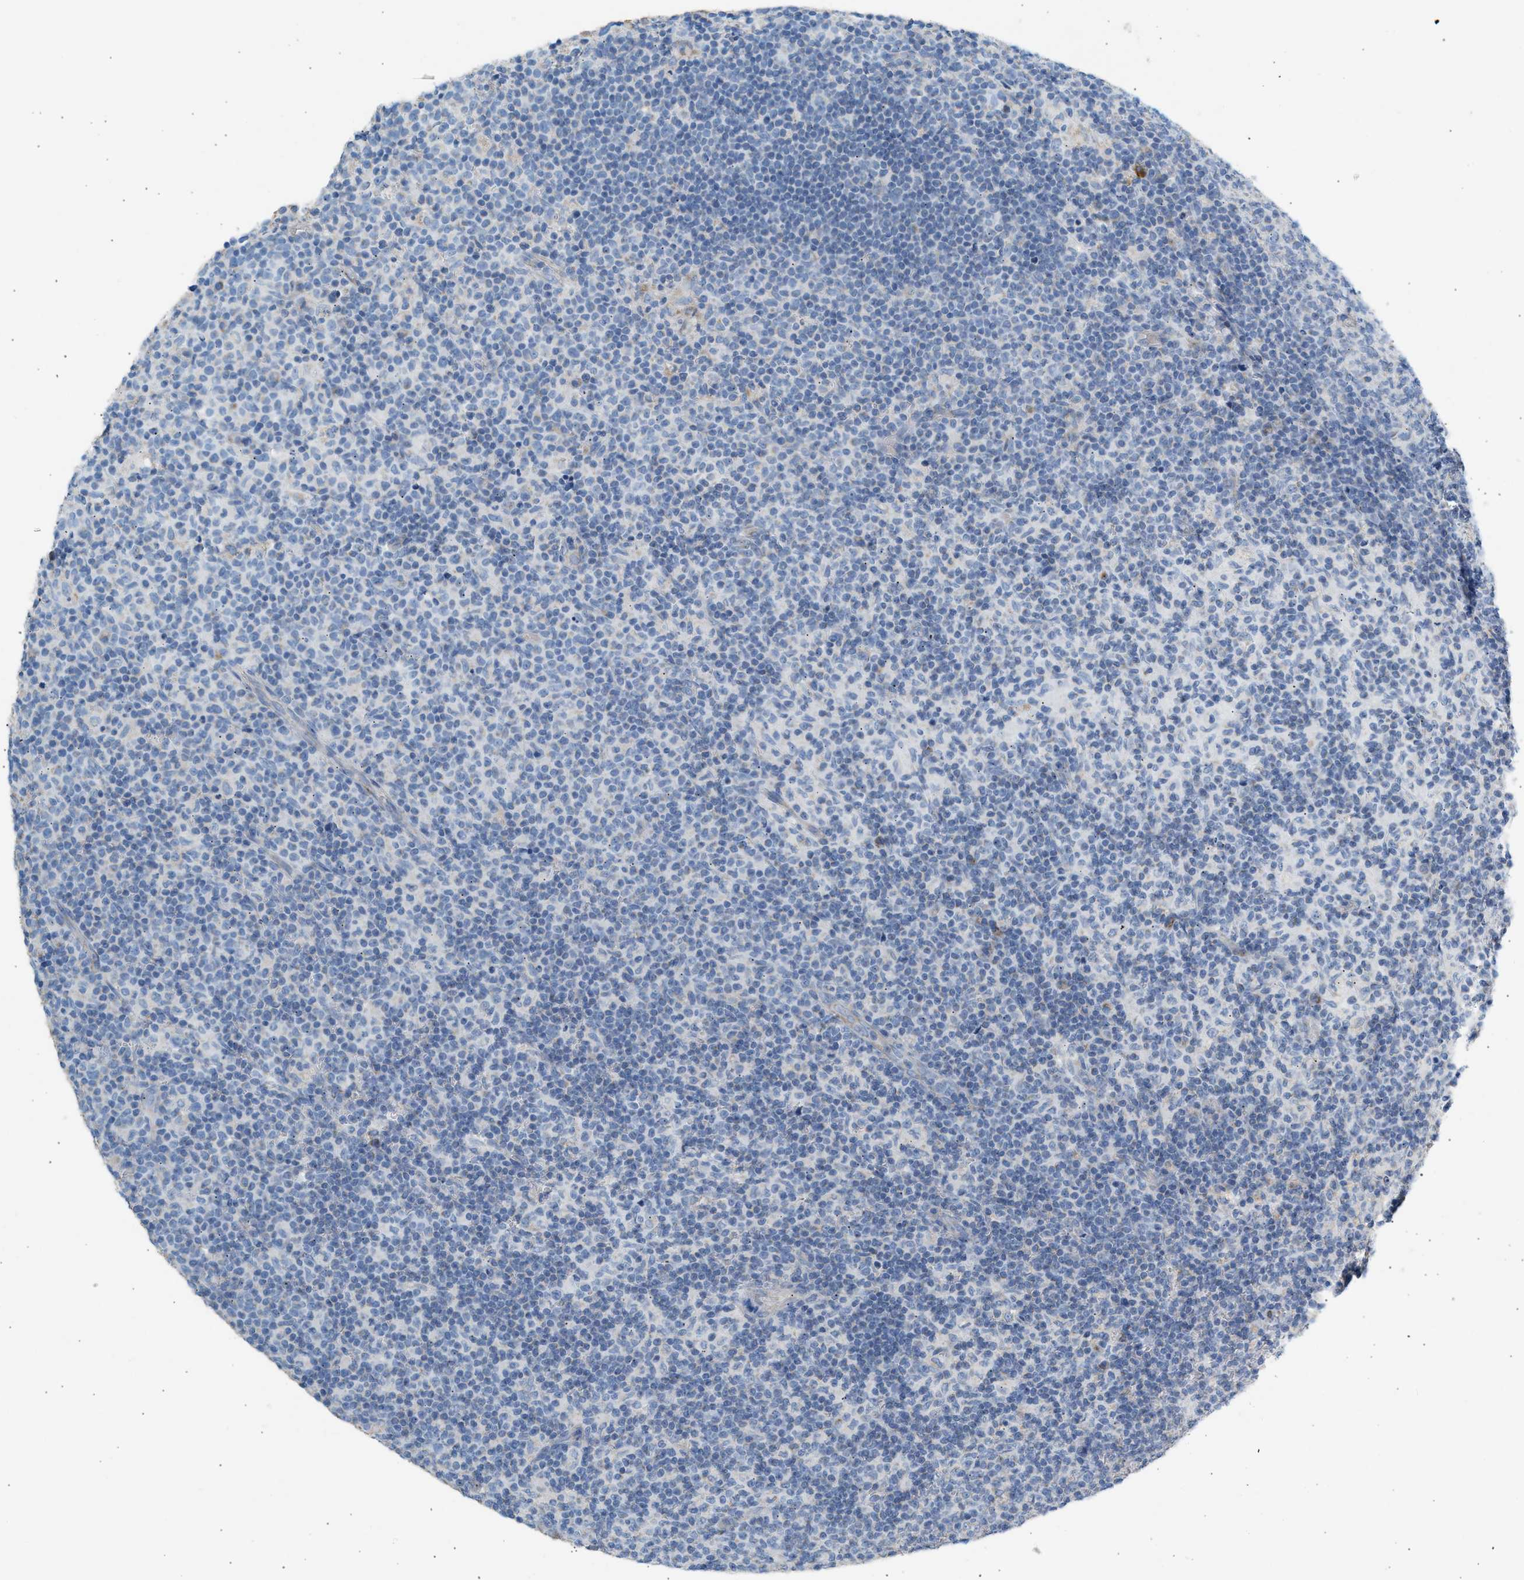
{"staining": {"intensity": "negative", "quantity": "none", "location": "none"}, "tissue": "lymph node", "cell_type": "Germinal center cells", "image_type": "normal", "snomed": [{"axis": "morphology", "description": "Normal tissue, NOS"}, {"axis": "morphology", "description": "Inflammation, NOS"}, {"axis": "topography", "description": "Lymph node"}], "caption": "Photomicrograph shows no significant protein expression in germinal center cells of unremarkable lymph node. (Brightfield microscopy of DAB (3,3'-diaminobenzidine) IHC at high magnification).", "gene": "NDUFS8", "patient": {"sex": "male", "age": 55}}